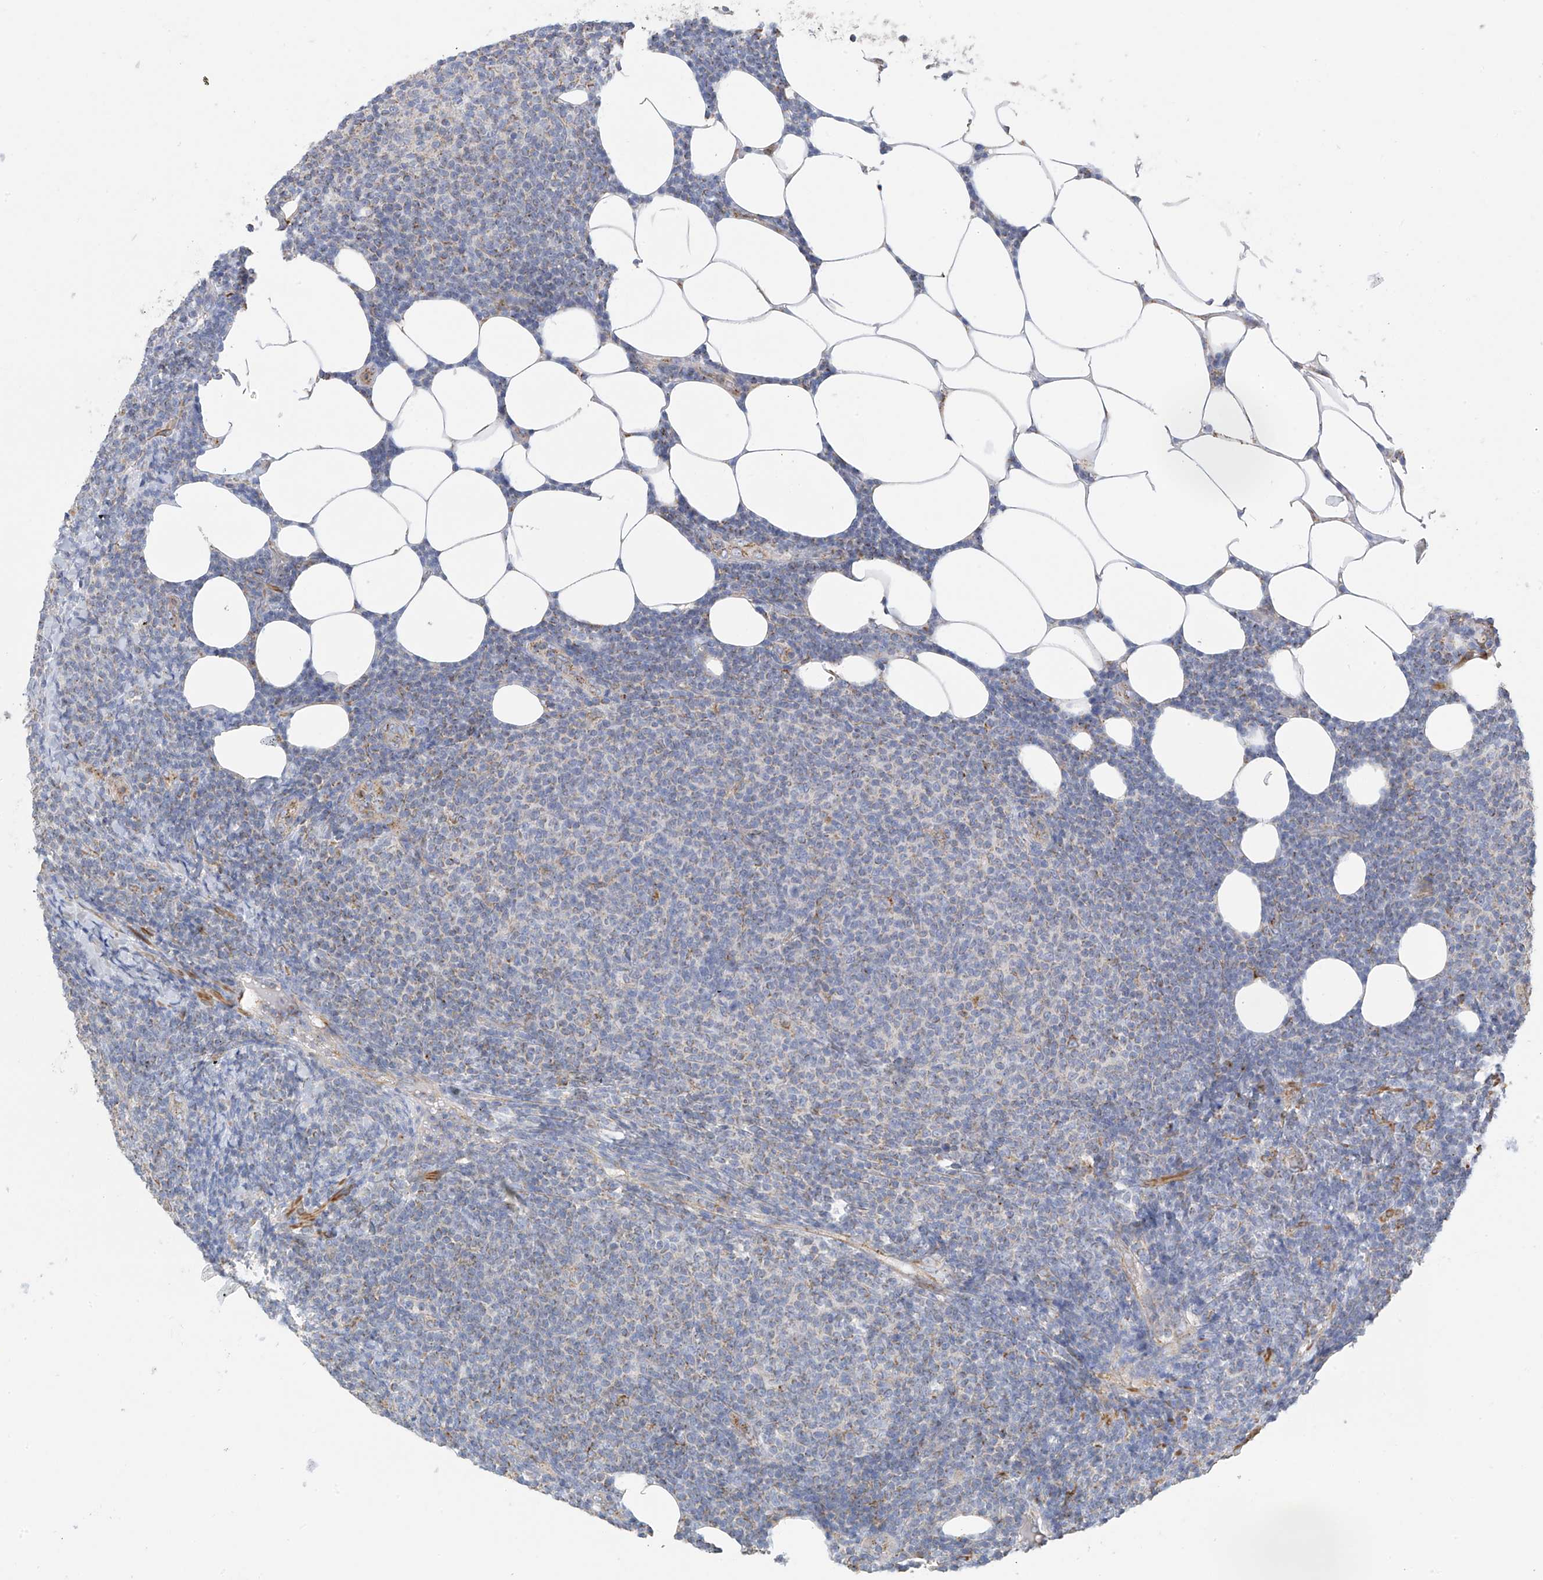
{"staining": {"intensity": "negative", "quantity": "none", "location": "none"}, "tissue": "lymphoma", "cell_type": "Tumor cells", "image_type": "cancer", "snomed": [{"axis": "morphology", "description": "Malignant lymphoma, non-Hodgkin's type, Low grade"}, {"axis": "topography", "description": "Lymph node"}], "caption": "High magnification brightfield microscopy of lymphoma stained with DAB (brown) and counterstained with hematoxylin (blue): tumor cells show no significant positivity.", "gene": "ITM2B", "patient": {"sex": "male", "age": 66}}